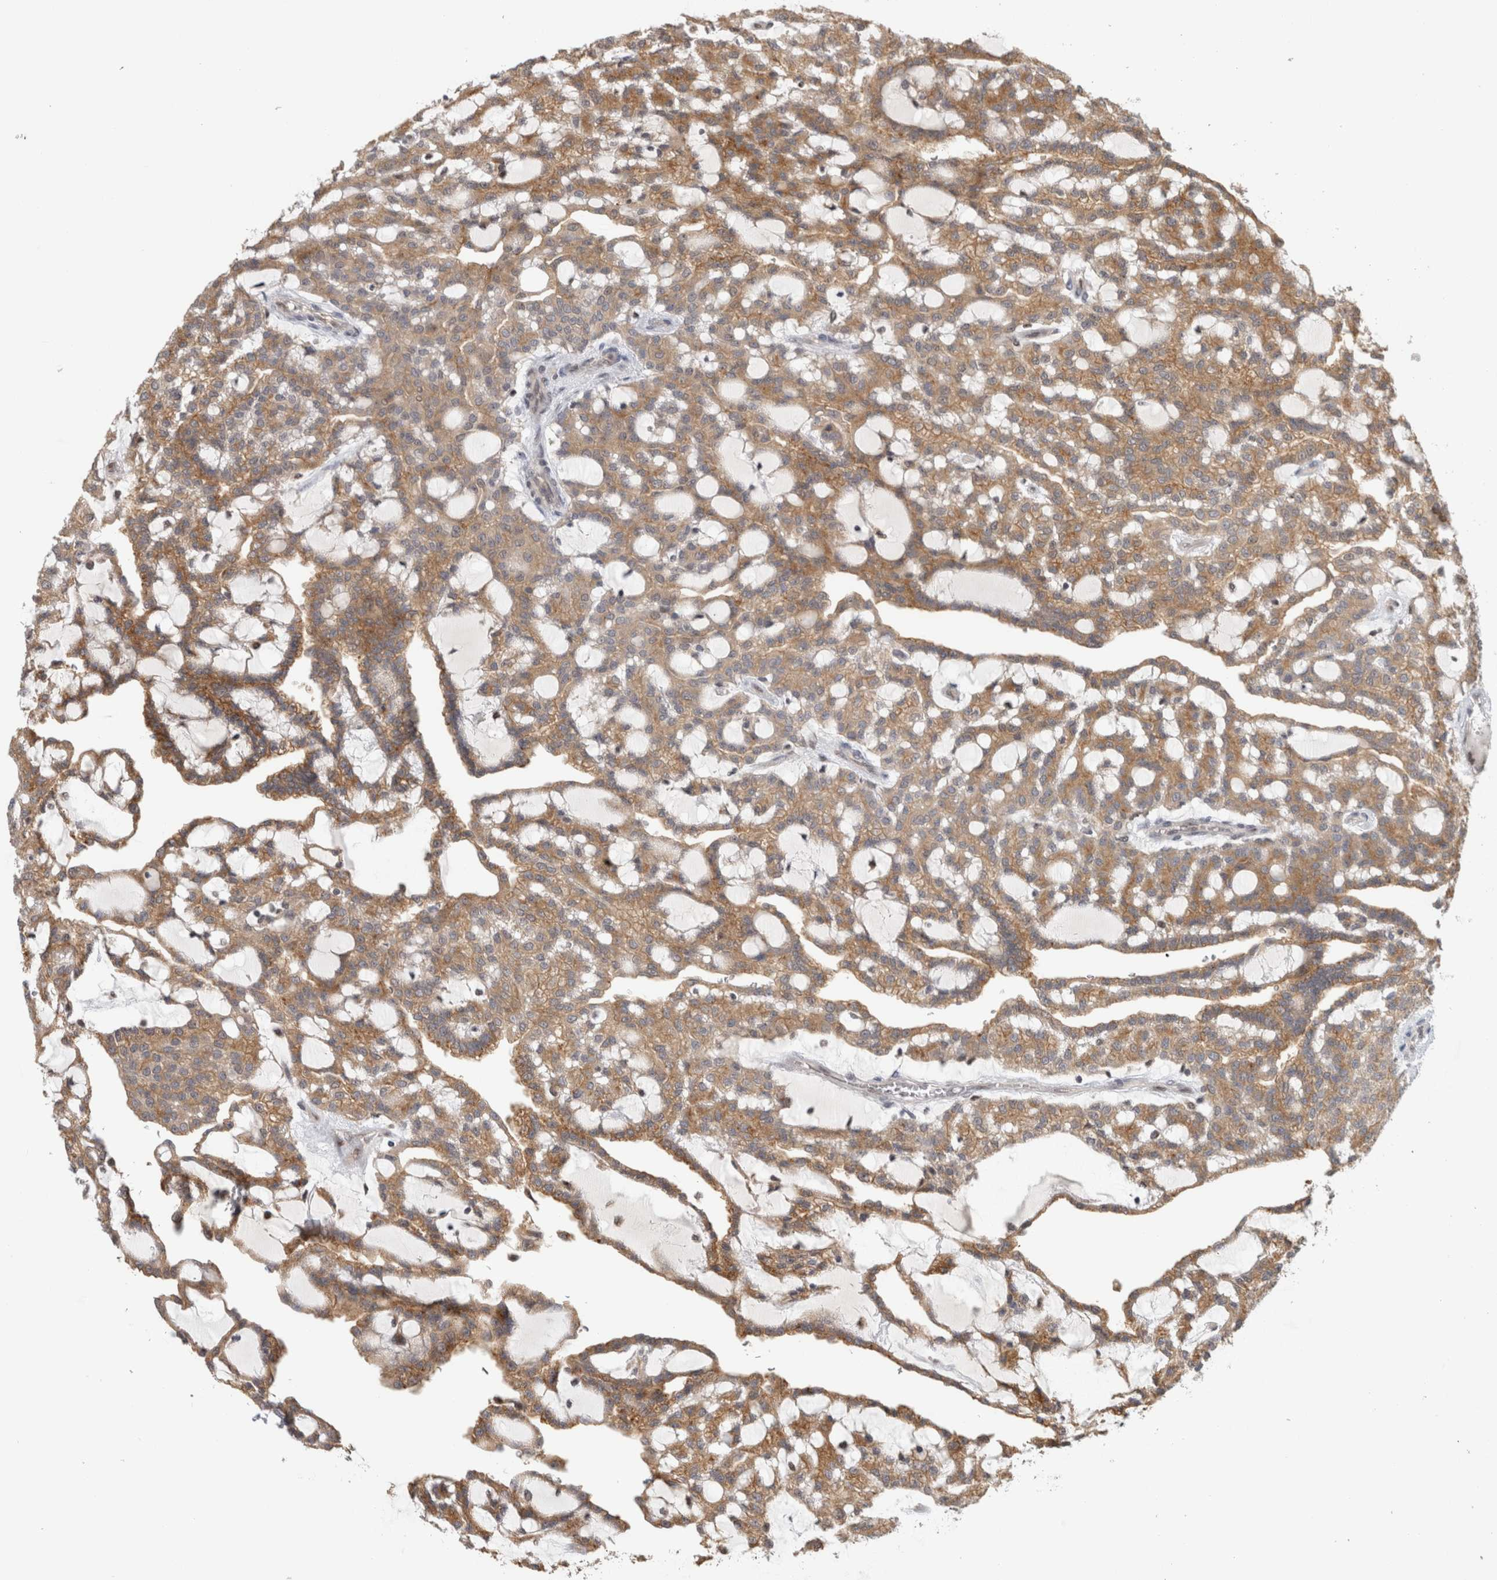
{"staining": {"intensity": "moderate", "quantity": ">75%", "location": "cytoplasmic/membranous"}, "tissue": "renal cancer", "cell_type": "Tumor cells", "image_type": "cancer", "snomed": [{"axis": "morphology", "description": "Adenocarcinoma, NOS"}, {"axis": "topography", "description": "Kidney"}], "caption": "Immunohistochemistry micrograph of human renal cancer (adenocarcinoma) stained for a protein (brown), which reveals medium levels of moderate cytoplasmic/membranous expression in approximately >75% of tumor cells.", "gene": "PIGP", "patient": {"sex": "male", "age": 63}}